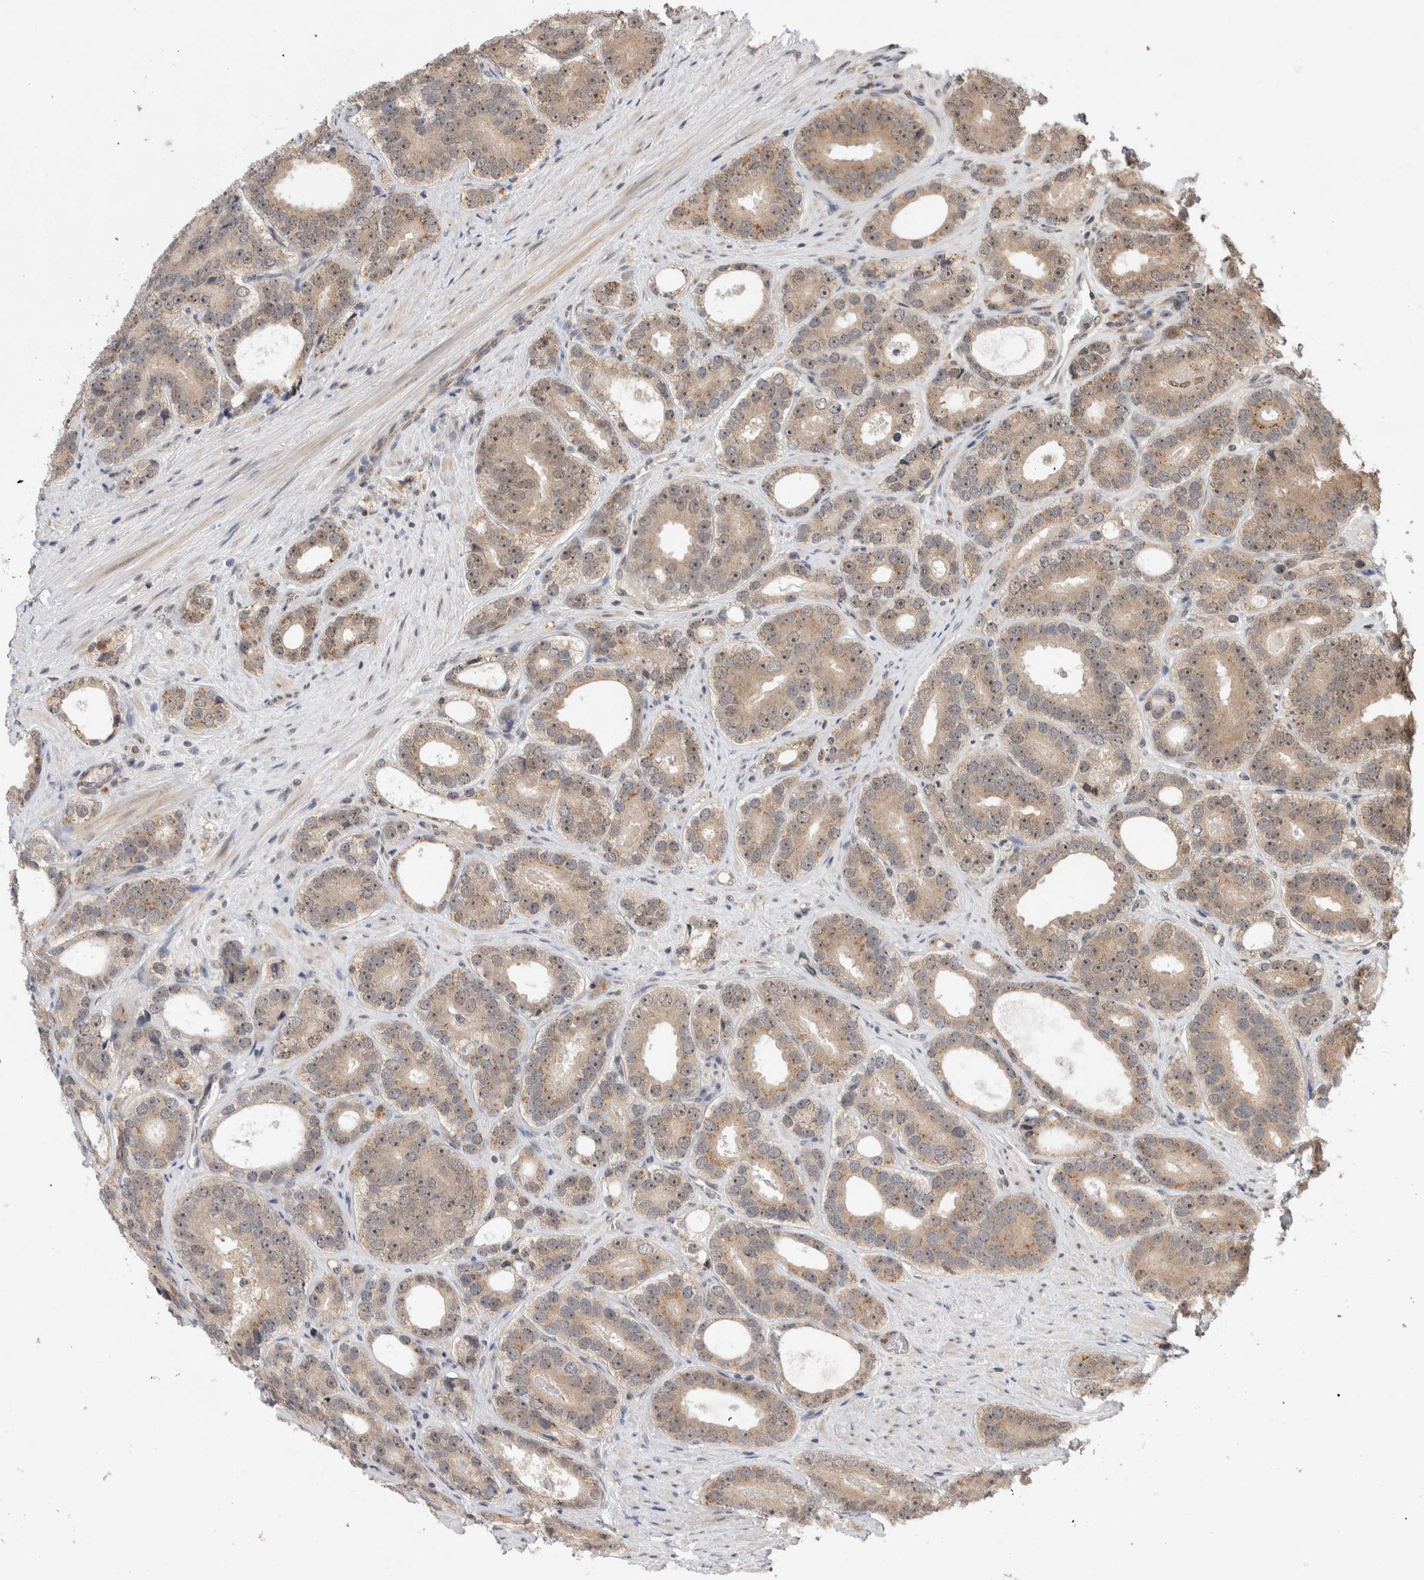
{"staining": {"intensity": "weak", "quantity": ">75%", "location": "cytoplasmic/membranous,nuclear"}, "tissue": "prostate cancer", "cell_type": "Tumor cells", "image_type": "cancer", "snomed": [{"axis": "morphology", "description": "Adenocarcinoma, High grade"}, {"axis": "topography", "description": "Prostate"}], "caption": "Immunohistochemical staining of prostate cancer (adenocarcinoma (high-grade)) demonstrates low levels of weak cytoplasmic/membranous and nuclear staining in about >75% of tumor cells.", "gene": "MPHOSPH6", "patient": {"sex": "male", "age": 56}}